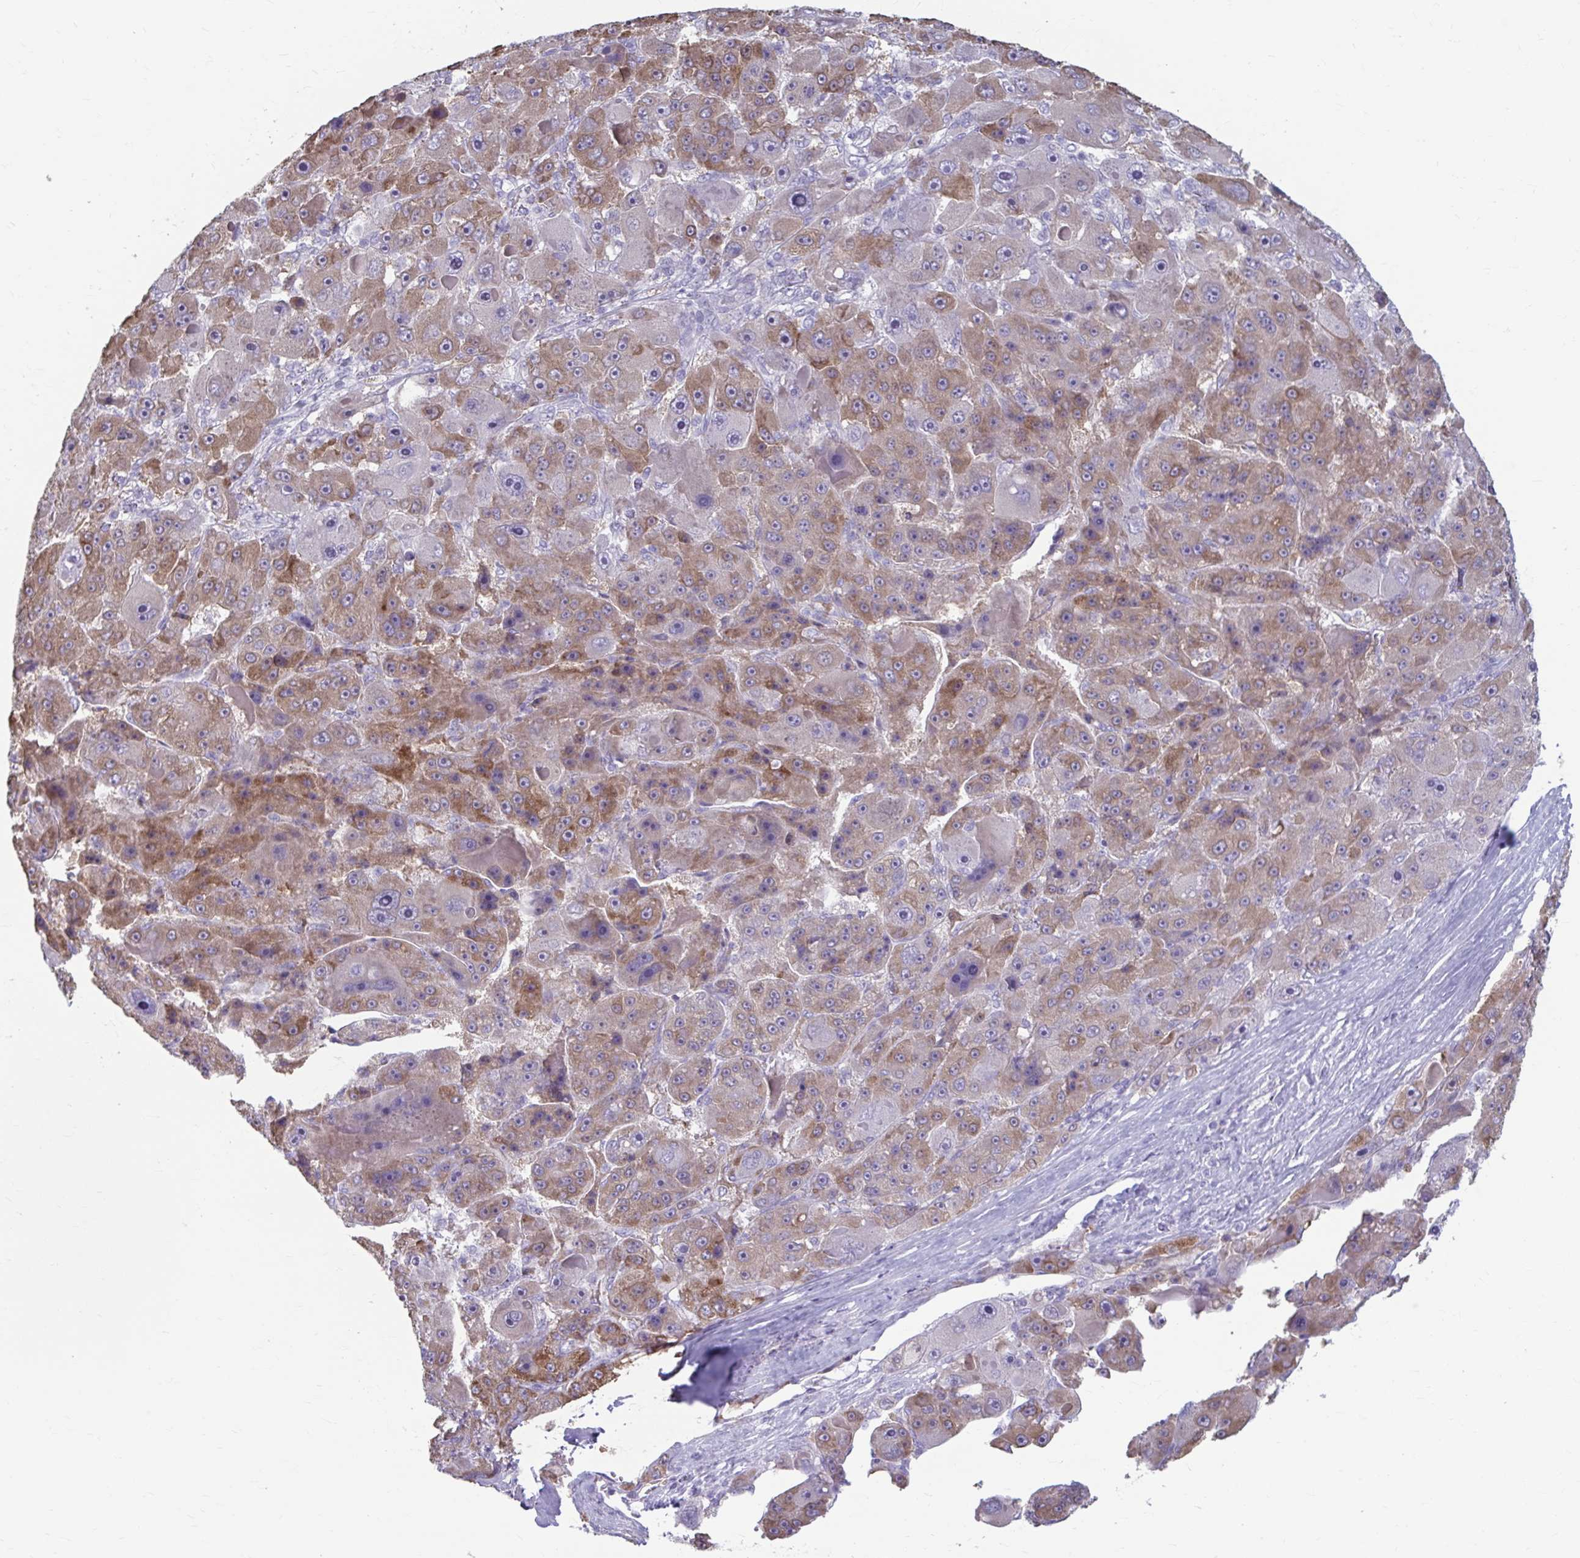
{"staining": {"intensity": "moderate", "quantity": ">75%", "location": "cytoplasmic/membranous"}, "tissue": "liver cancer", "cell_type": "Tumor cells", "image_type": "cancer", "snomed": [{"axis": "morphology", "description": "Carcinoma, Hepatocellular, NOS"}, {"axis": "topography", "description": "Liver"}], "caption": "IHC (DAB) staining of human liver cancer (hepatocellular carcinoma) shows moderate cytoplasmic/membranous protein staining in about >75% of tumor cells.", "gene": "MSMO1", "patient": {"sex": "male", "age": 76}}